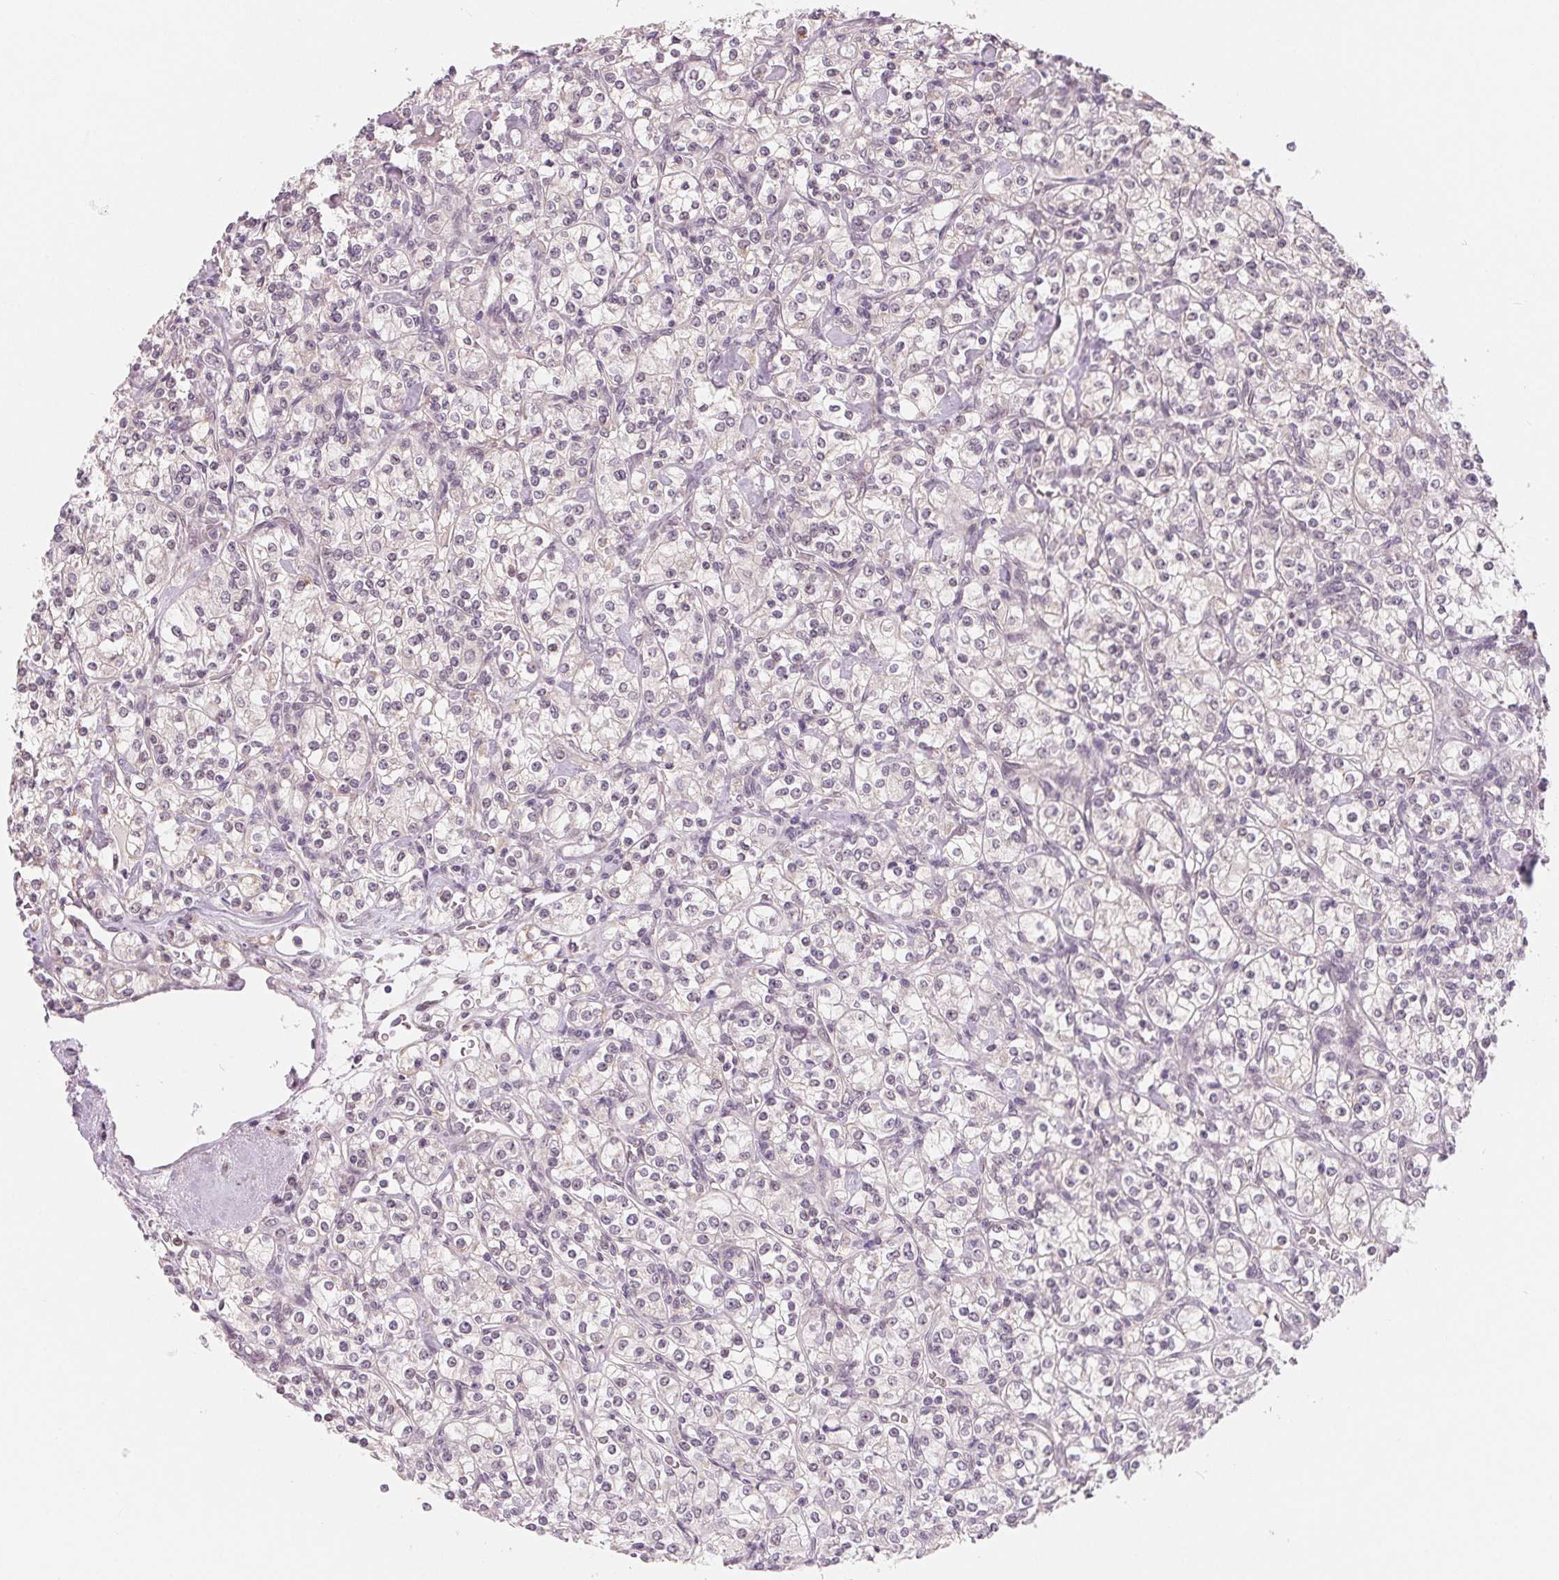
{"staining": {"intensity": "negative", "quantity": "none", "location": "none"}, "tissue": "renal cancer", "cell_type": "Tumor cells", "image_type": "cancer", "snomed": [{"axis": "morphology", "description": "Adenocarcinoma, NOS"}, {"axis": "topography", "description": "Kidney"}], "caption": "This histopathology image is of adenocarcinoma (renal) stained with immunohistochemistry (IHC) to label a protein in brown with the nuclei are counter-stained blue. There is no positivity in tumor cells. (DAB IHC with hematoxylin counter stain).", "gene": "CFC1", "patient": {"sex": "male", "age": 77}}